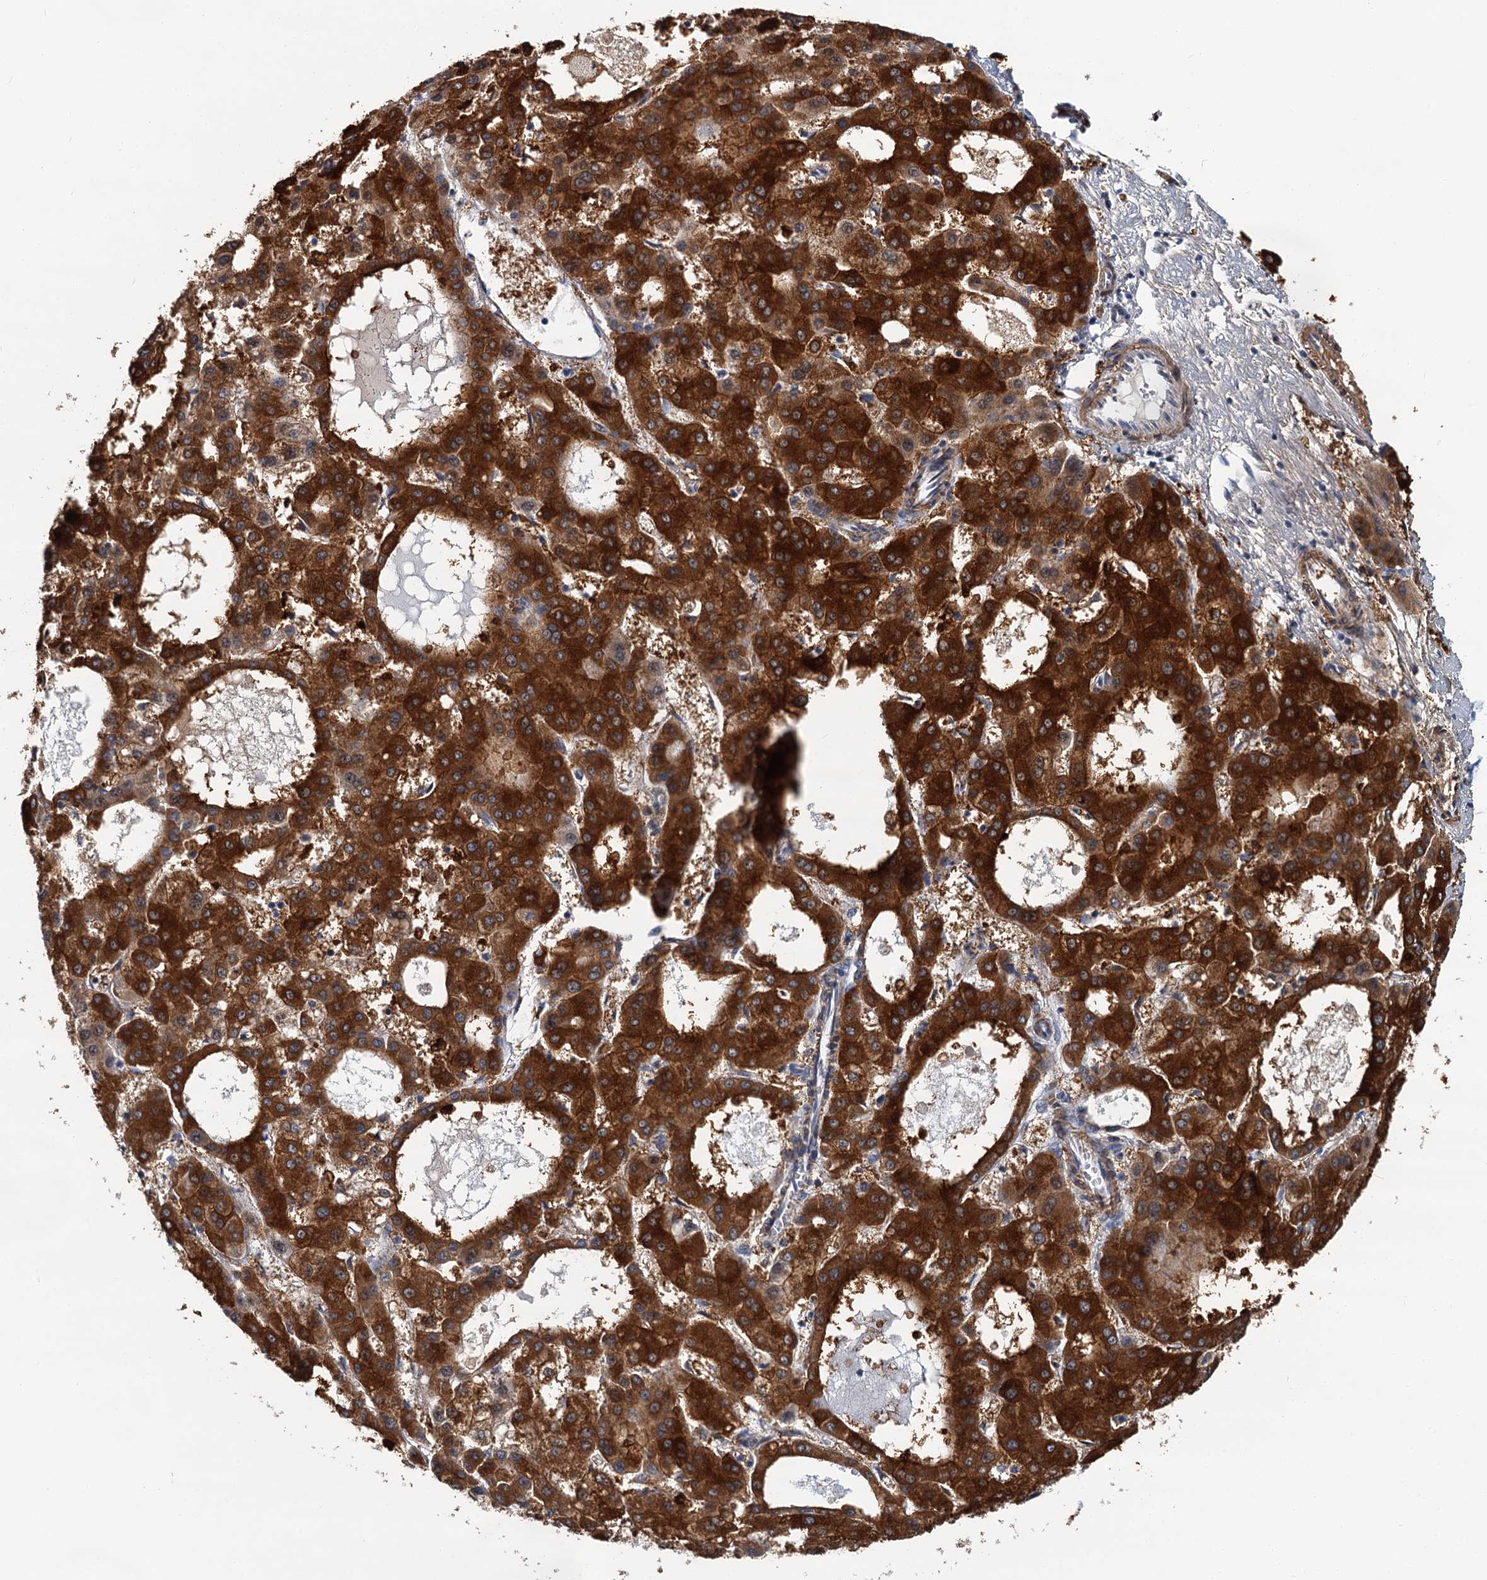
{"staining": {"intensity": "strong", "quantity": ">75%", "location": "cytoplasmic/membranous"}, "tissue": "liver cancer", "cell_type": "Tumor cells", "image_type": "cancer", "snomed": [{"axis": "morphology", "description": "Carcinoma, Hepatocellular, NOS"}, {"axis": "topography", "description": "Liver"}], "caption": "Protein staining of liver hepatocellular carcinoma tissue exhibits strong cytoplasmic/membranous positivity in approximately >75% of tumor cells.", "gene": "BET1L", "patient": {"sex": "male", "age": 47}}